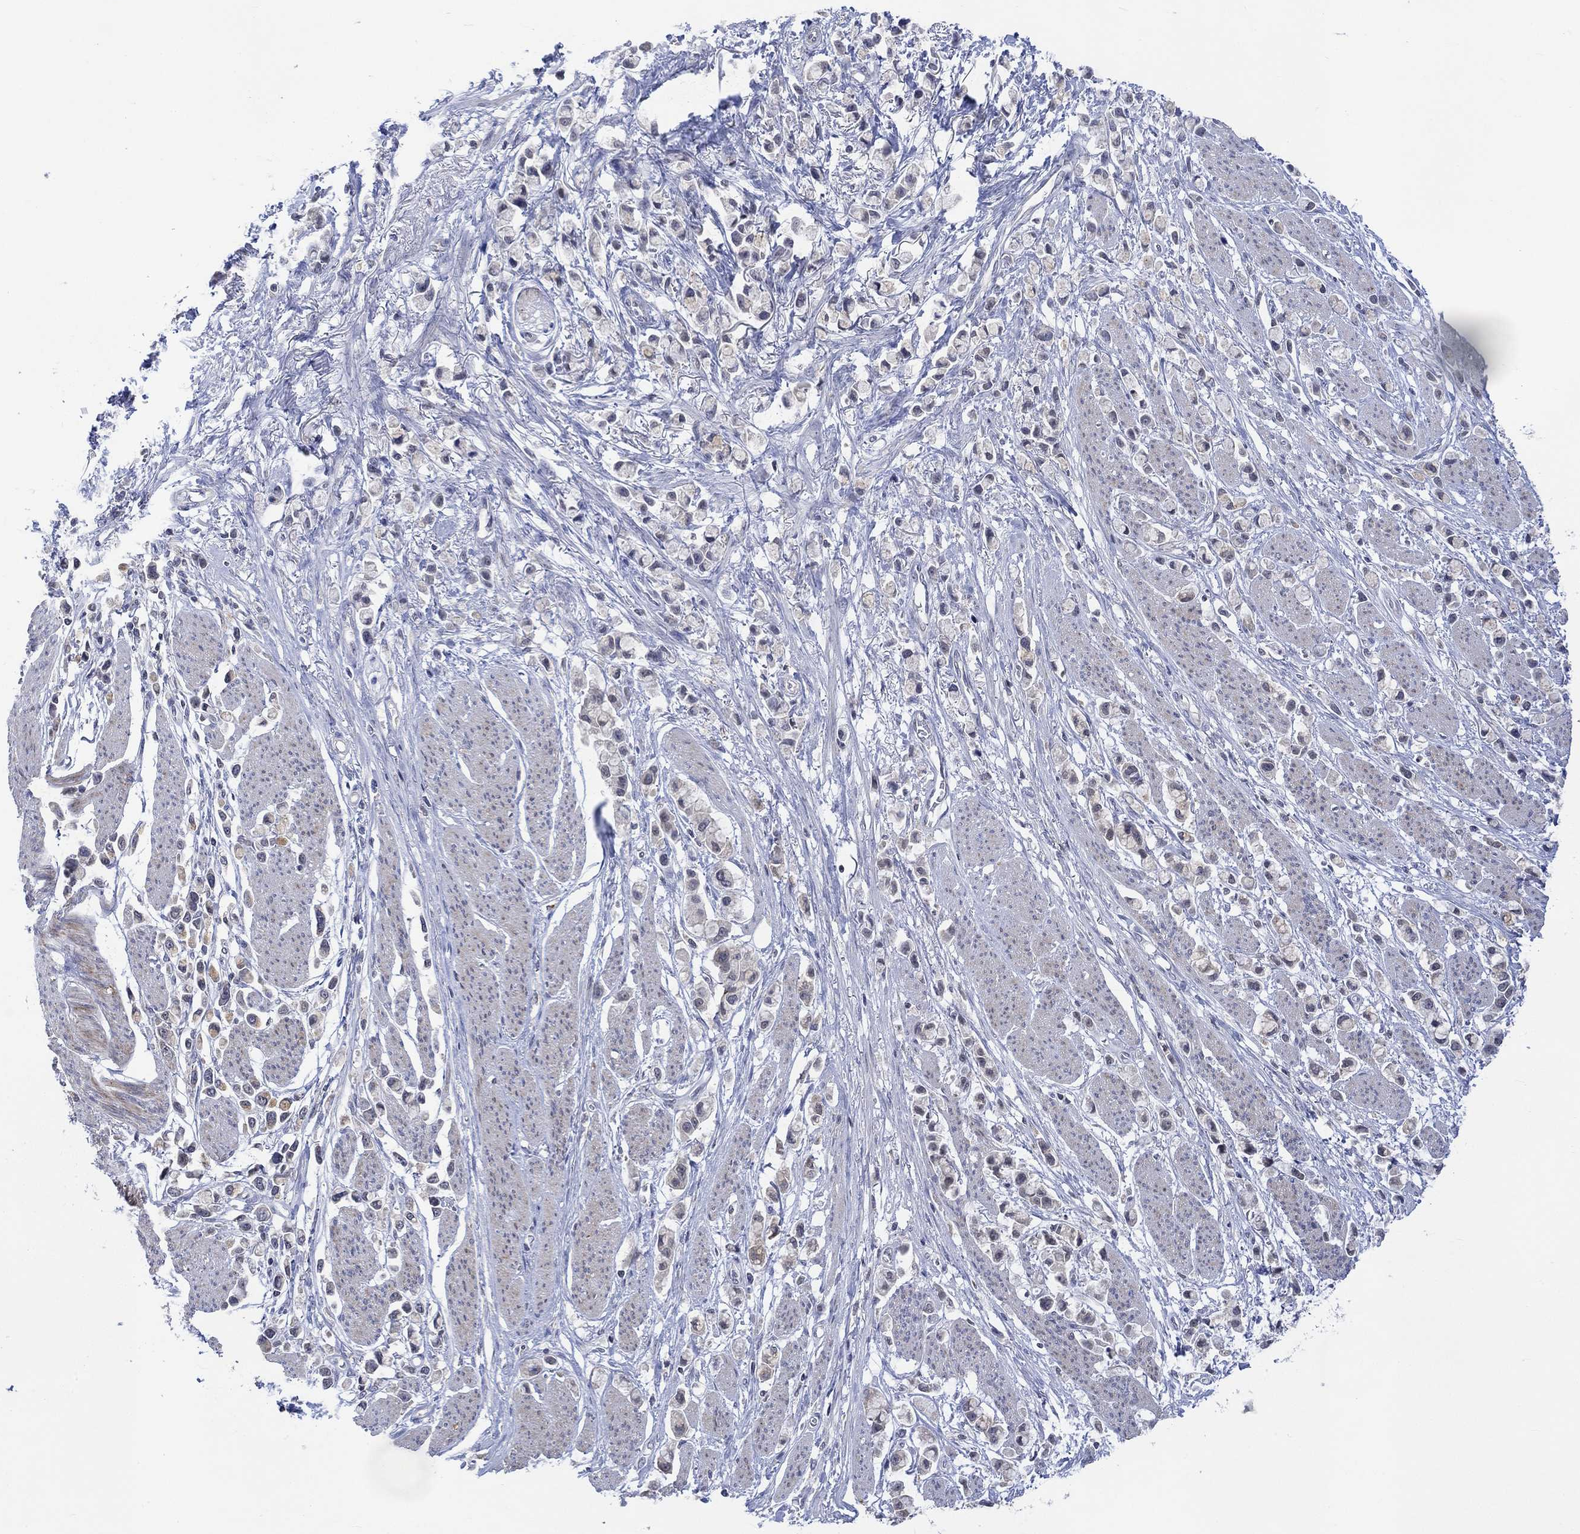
{"staining": {"intensity": "weak", "quantity": "<25%", "location": "cytoplasmic/membranous"}, "tissue": "stomach cancer", "cell_type": "Tumor cells", "image_type": "cancer", "snomed": [{"axis": "morphology", "description": "Adenocarcinoma, NOS"}, {"axis": "topography", "description": "Stomach"}], "caption": "Histopathology image shows no significant protein staining in tumor cells of stomach adenocarcinoma.", "gene": "SLC48A1", "patient": {"sex": "female", "age": 81}}